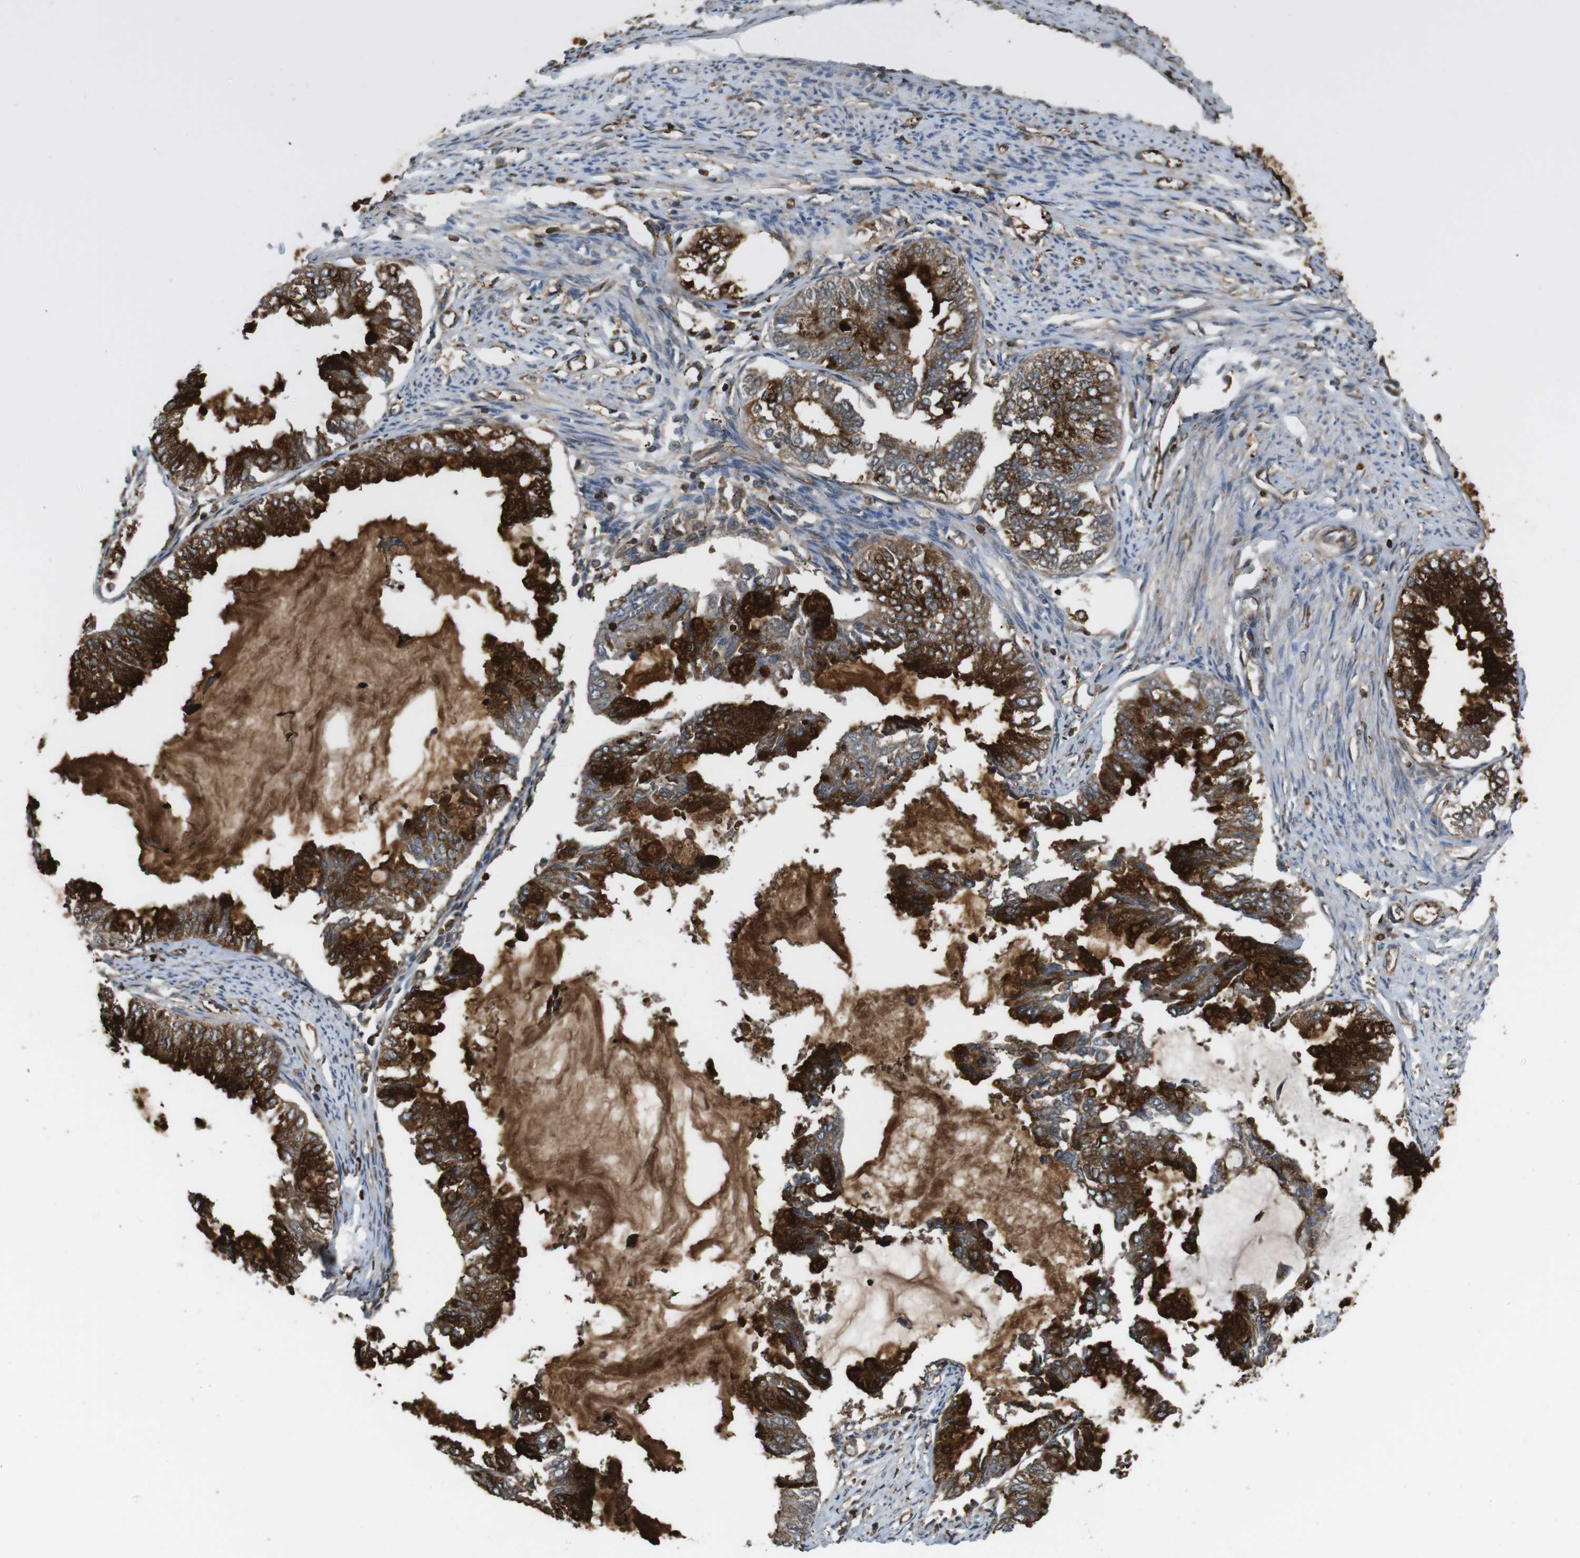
{"staining": {"intensity": "strong", "quantity": ">75%", "location": "cytoplasmic/membranous"}, "tissue": "endometrial cancer", "cell_type": "Tumor cells", "image_type": "cancer", "snomed": [{"axis": "morphology", "description": "Adenocarcinoma, NOS"}, {"axis": "topography", "description": "Endometrium"}], "caption": "A high-resolution photomicrograph shows IHC staining of adenocarcinoma (endometrial), which demonstrates strong cytoplasmic/membranous staining in approximately >75% of tumor cells. (DAB = brown stain, brightfield microscopy at high magnification).", "gene": "ARHGDIA", "patient": {"sex": "female", "age": 86}}